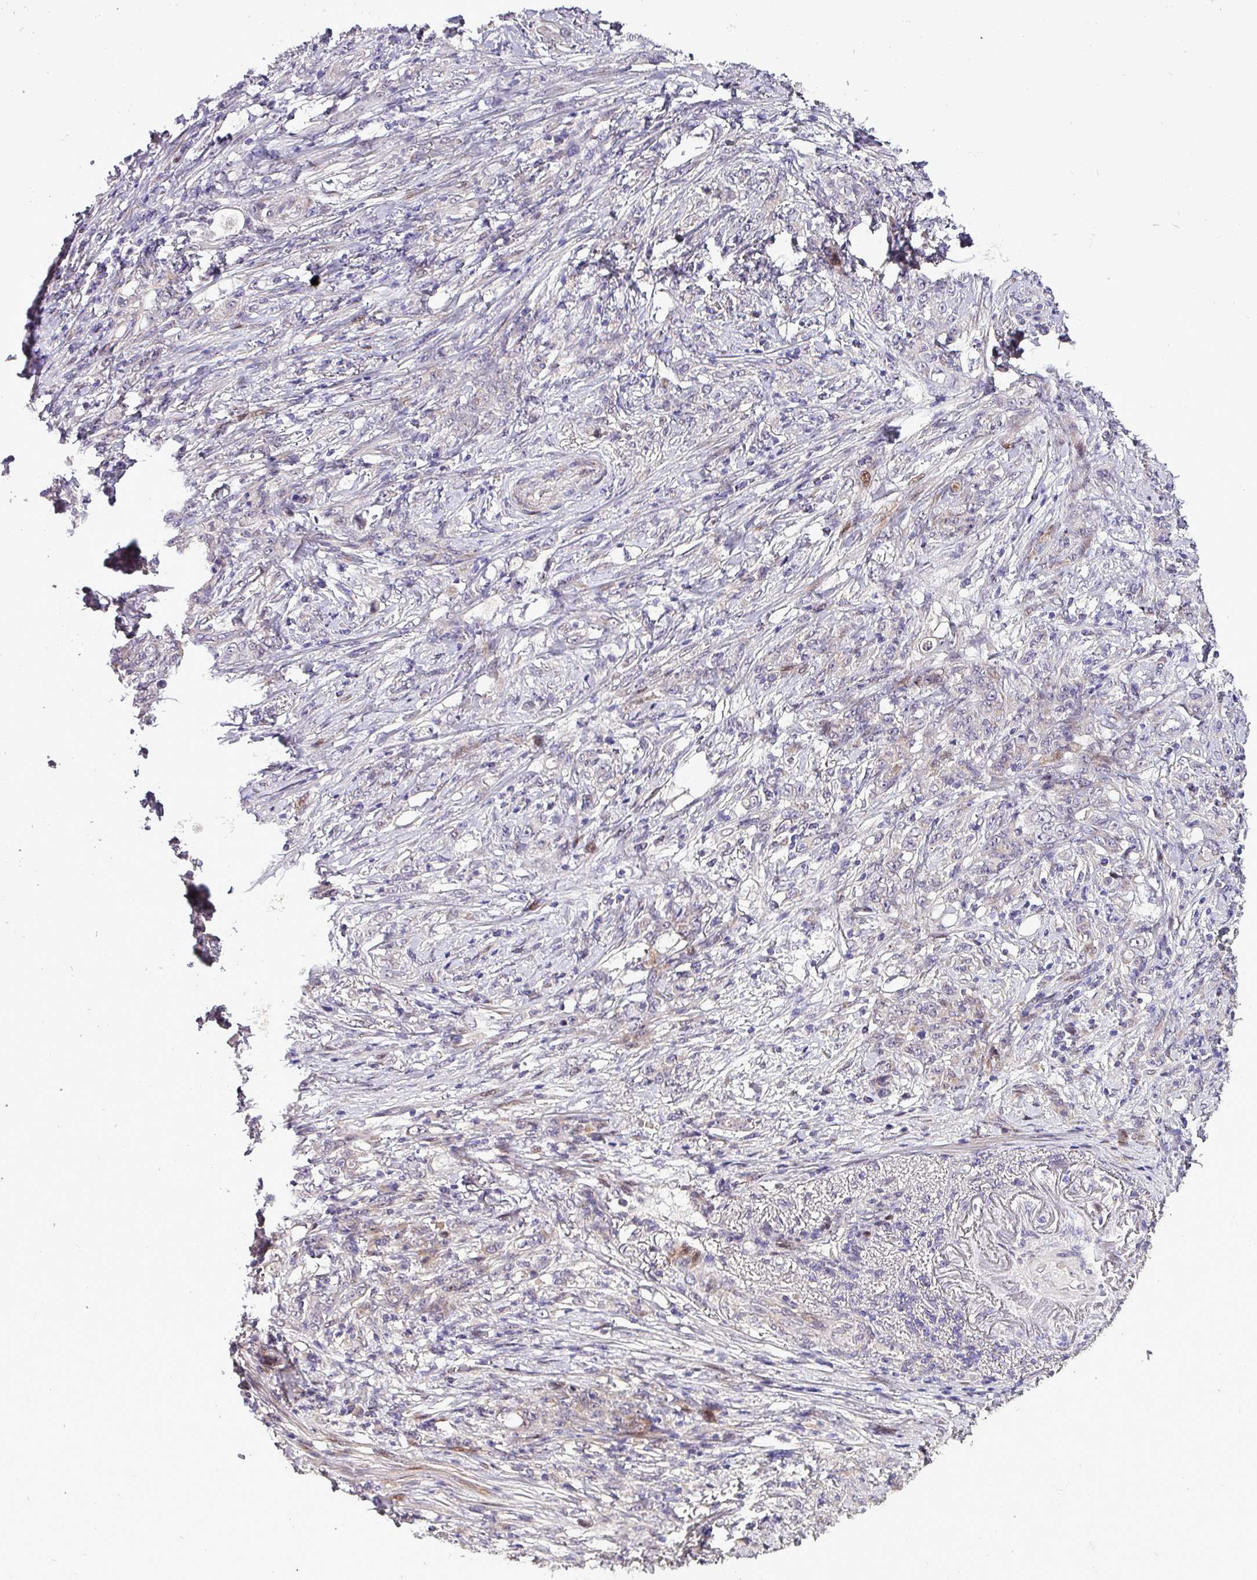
{"staining": {"intensity": "negative", "quantity": "none", "location": "none"}, "tissue": "stomach cancer", "cell_type": "Tumor cells", "image_type": "cancer", "snomed": [{"axis": "morphology", "description": "Adenocarcinoma, NOS"}, {"axis": "topography", "description": "Stomach"}], "caption": "Photomicrograph shows no significant protein positivity in tumor cells of adenocarcinoma (stomach). (Stains: DAB IHC with hematoxylin counter stain, Microscopy: brightfield microscopy at high magnification).", "gene": "GRAPL", "patient": {"sex": "female", "age": 79}}